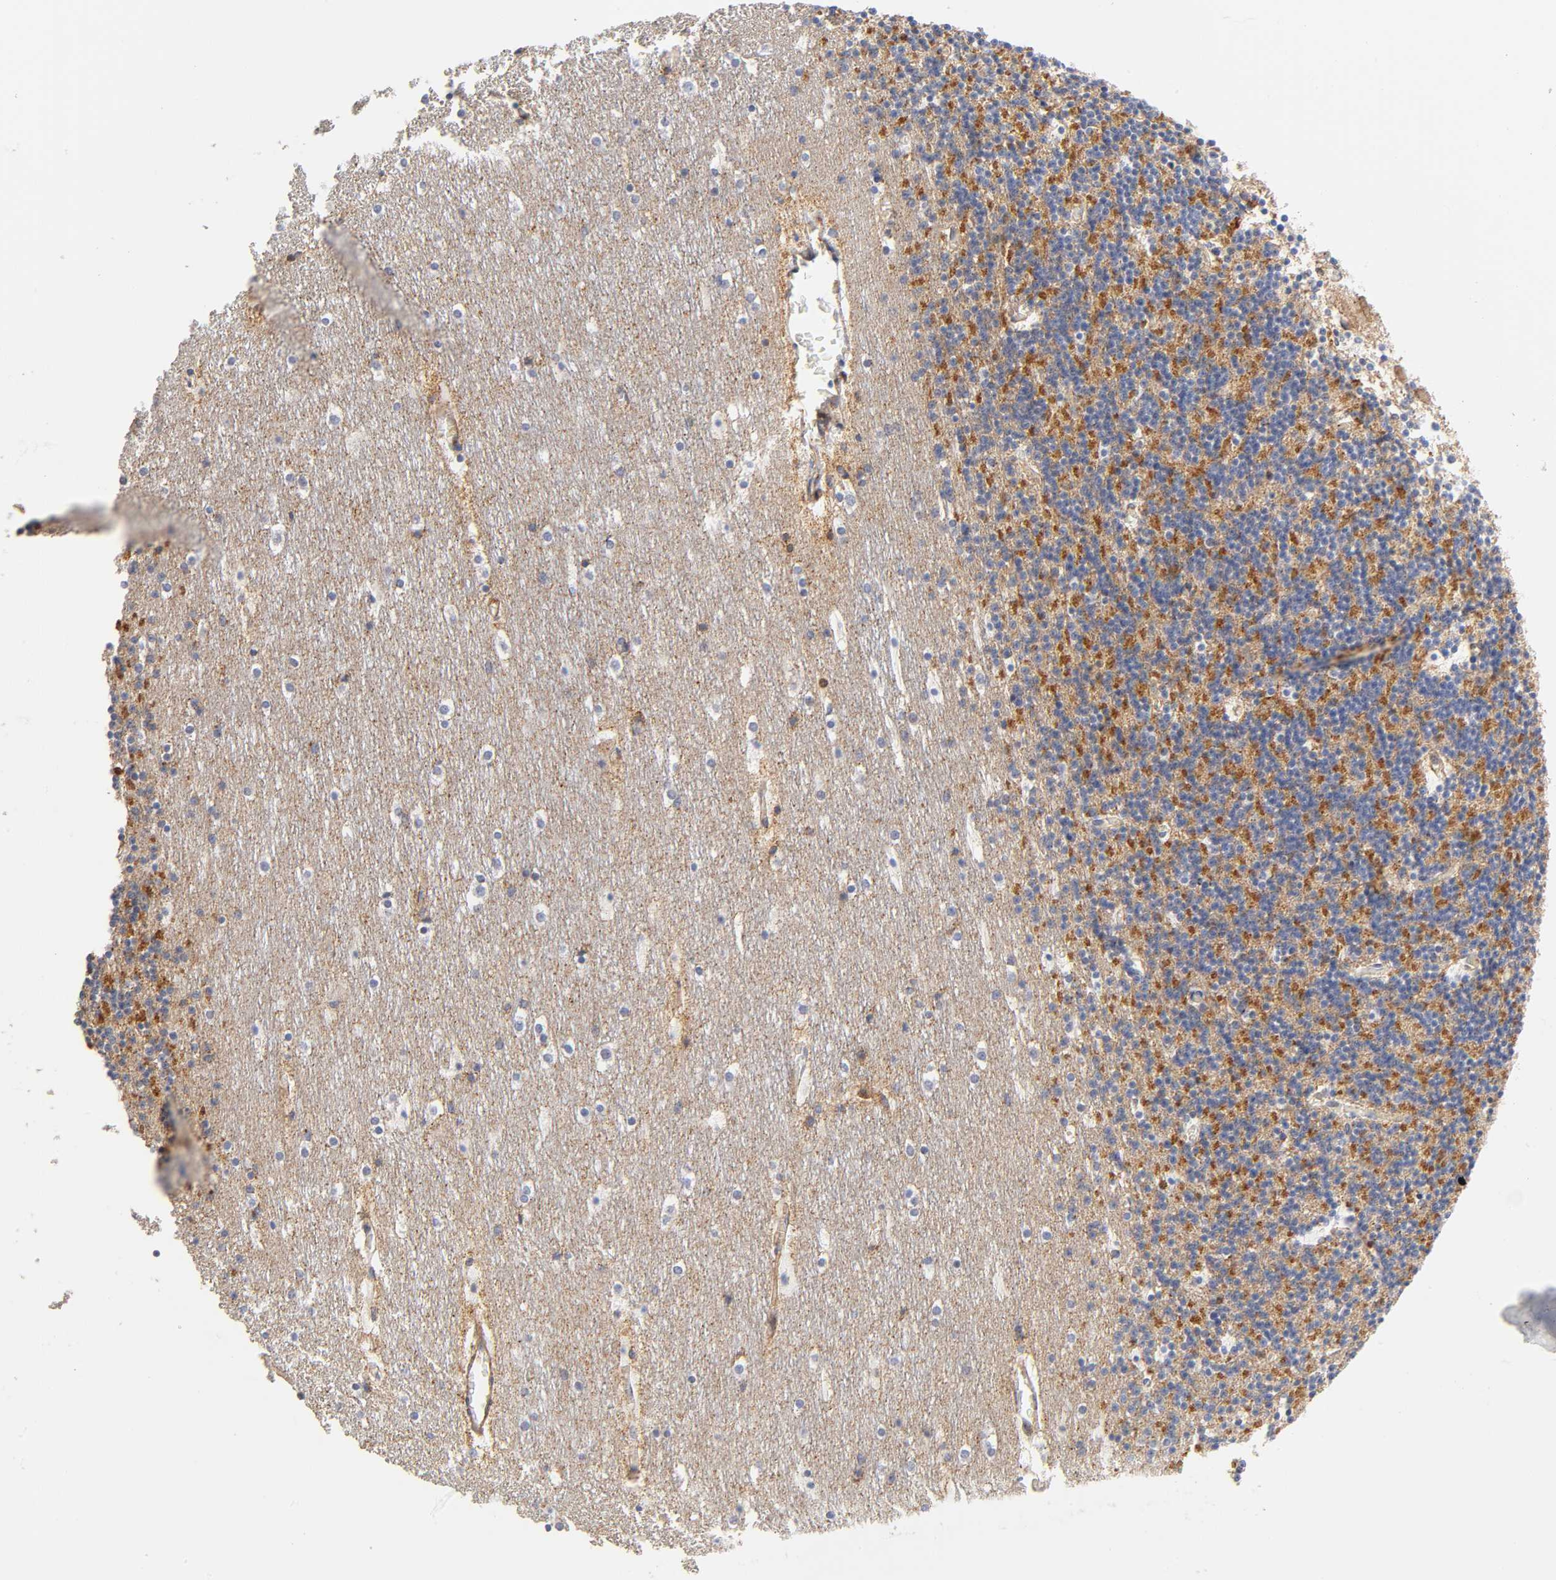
{"staining": {"intensity": "moderate", "quantity": "25%-75%", "location": "cytoplasmic/membranous"}, "tissue": "cerebellum", "cell_type": "Cells in granular layer", "image_type": "normal", "snomed": [{"axis": "morphology", "description": "Normal tissue, NOS"}, {"axis": "topography", "description": "Cerebellum"}], "caption": "A photomicrograph showing moderate cytoplasmic/membranous positivity in about 25%-75% of cells in granular layer in benign cerebellum, as visualized by brown immunohistochemical staining.", "gene": "ANXA7", "patient": {"sex": "male", "age": 45}}